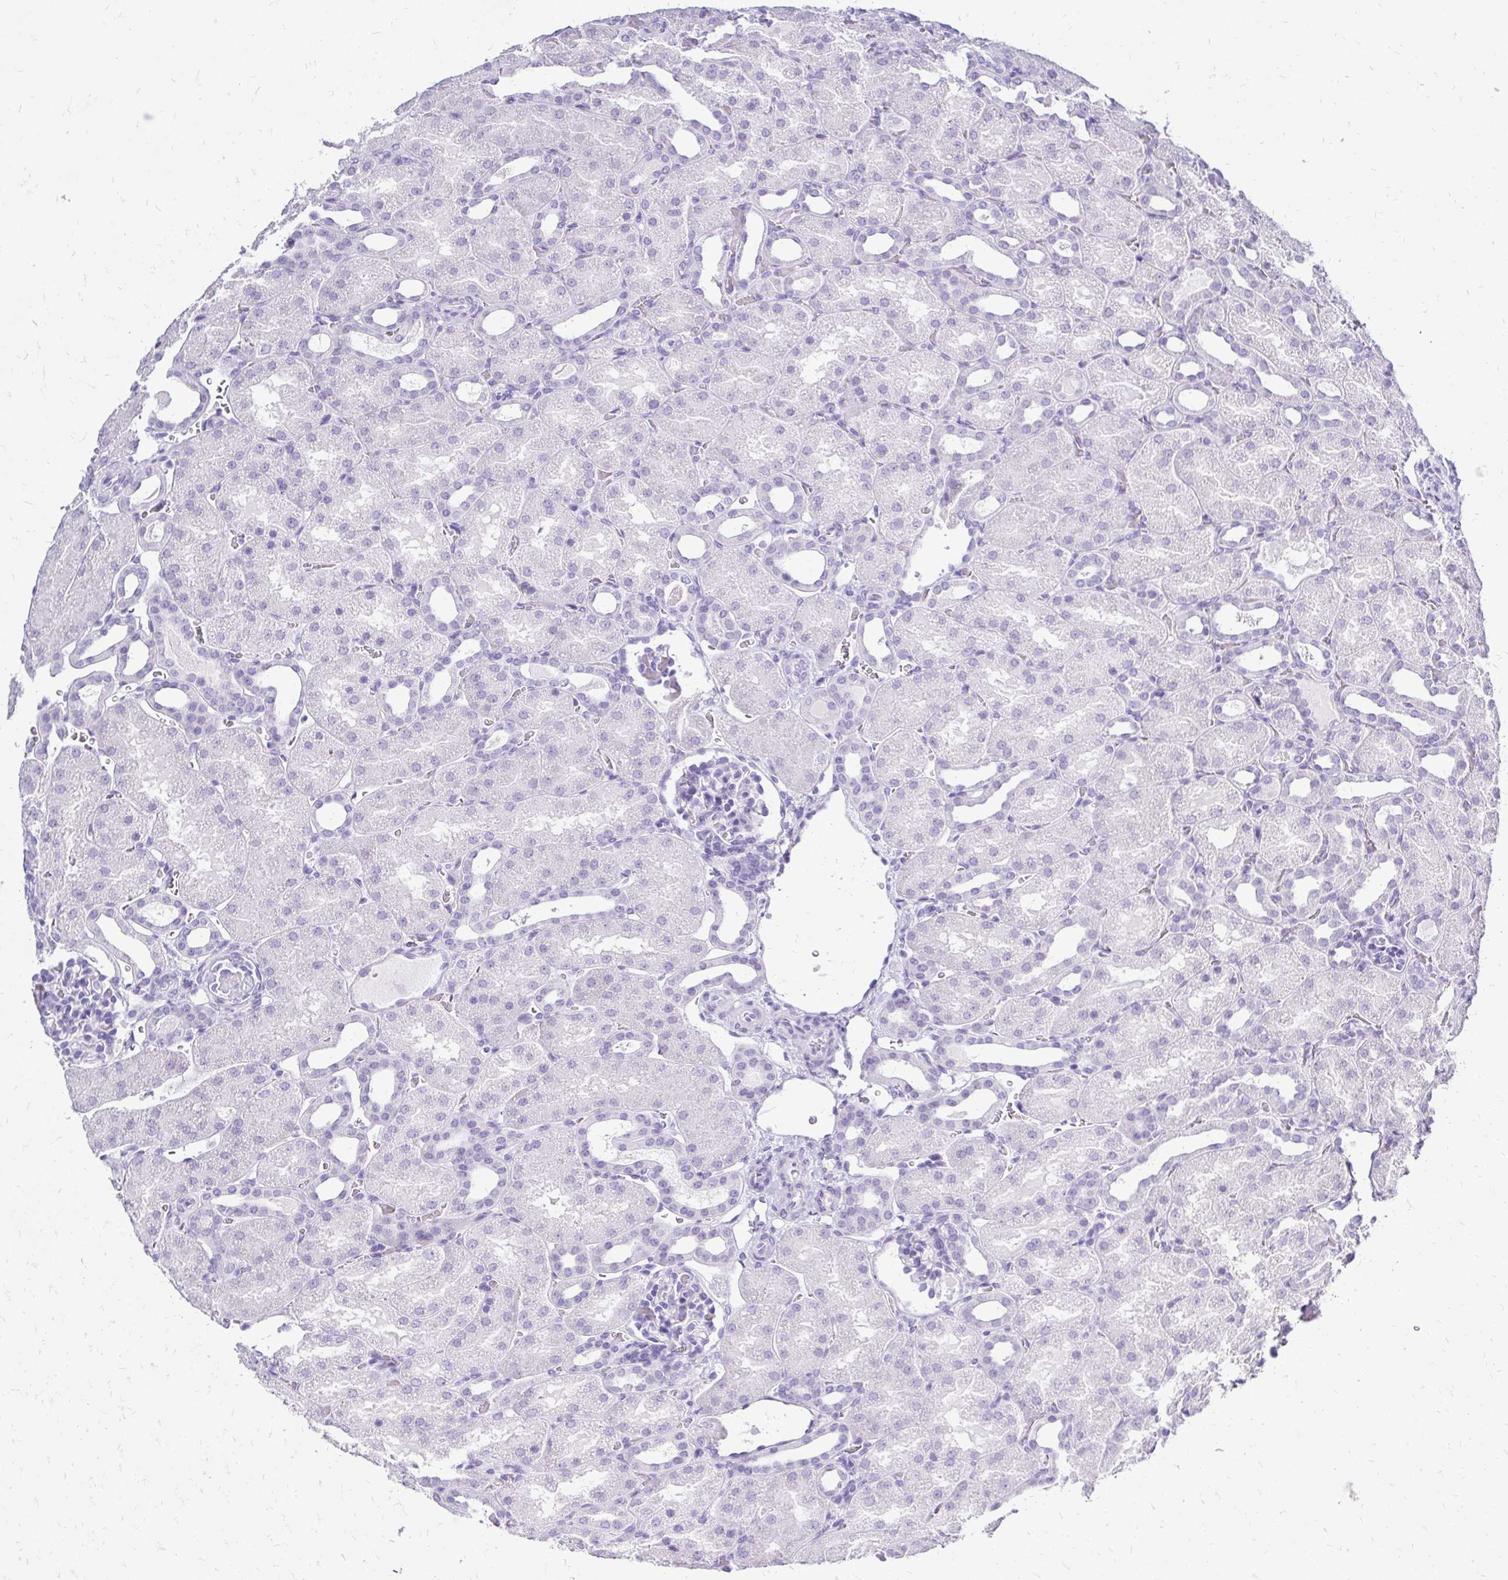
{"staining": {"intensity": "negative", "quantity": "none", "location": "none"}, "tissue": "kidney", "cell_type": "Cells in glomeruli", "image_type": "normal", "snomed": [{"axis": "morphology", "description": "Normal tissue, NOS"}, {"axis": "topography", "description": "Kidney"}], "caption": "Protein analysis of benign kidney shows no significant expression in cells in glomeruli. Brightfield microscopy of immunohistochemistry (IHC) stained with DAB (3,3'-diaminobenzidine) (brown) and hematoxylin (blue), captured at high magnification.", "gene": "SLC32A1", "patient": {"sex": "male", "age": 2}}